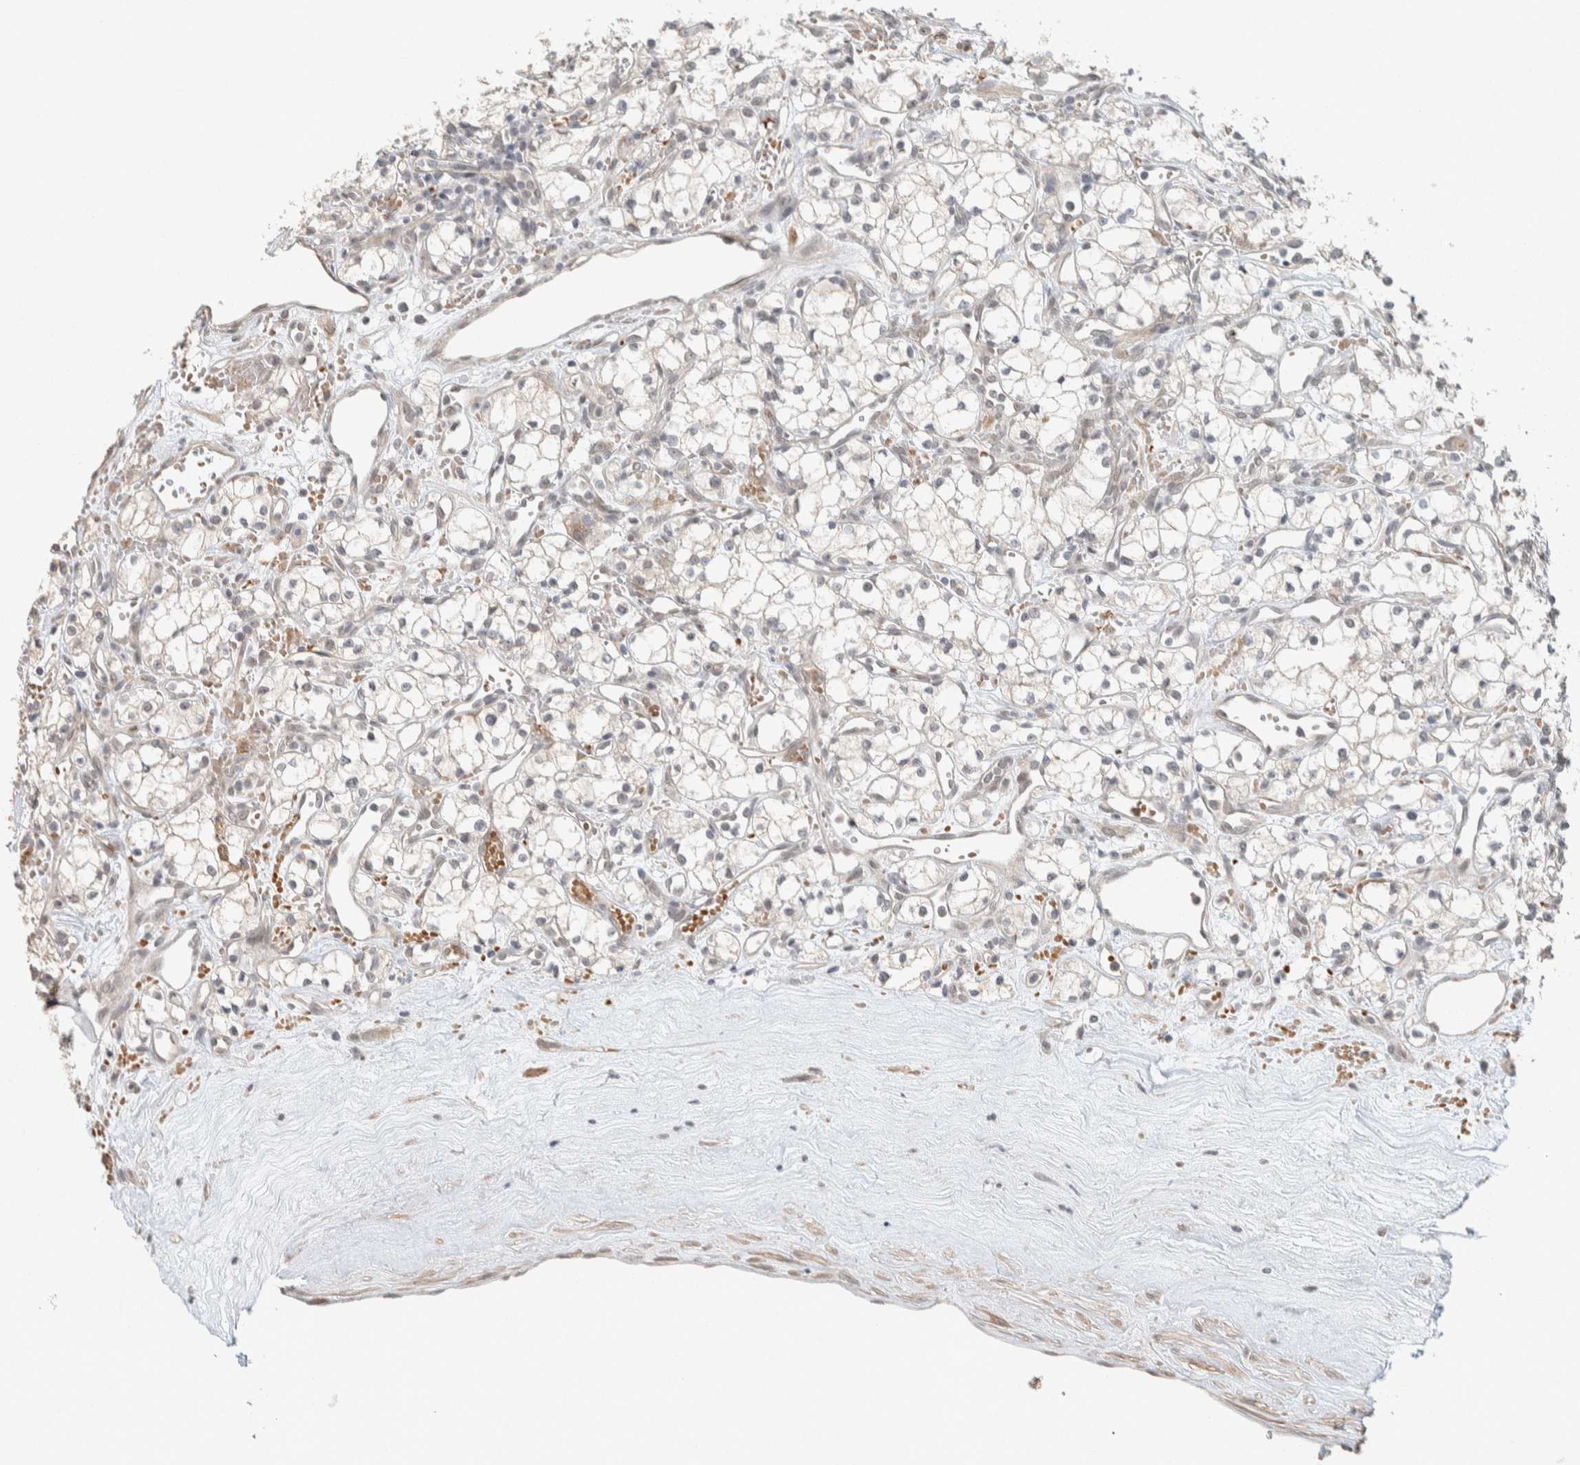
{"staining": {"intensity": "negative", "quantity": "none", "location": "none"}, "tissue": "renal cancer", "cell_type": "Tumor cells", "image_type": "cancer", "snomed": [{"axis": "morphology", "description": "Adenocarcinoma, NOS"}, {"axis": "topography", "description": "Kidney"}], "caption": "Immunohistochemistry (IHC) of renal adenocarcinoma displays no expression in tumor cells.", "gene": "ZBTB2", "patient": {"sex": "male", "age": 59}}